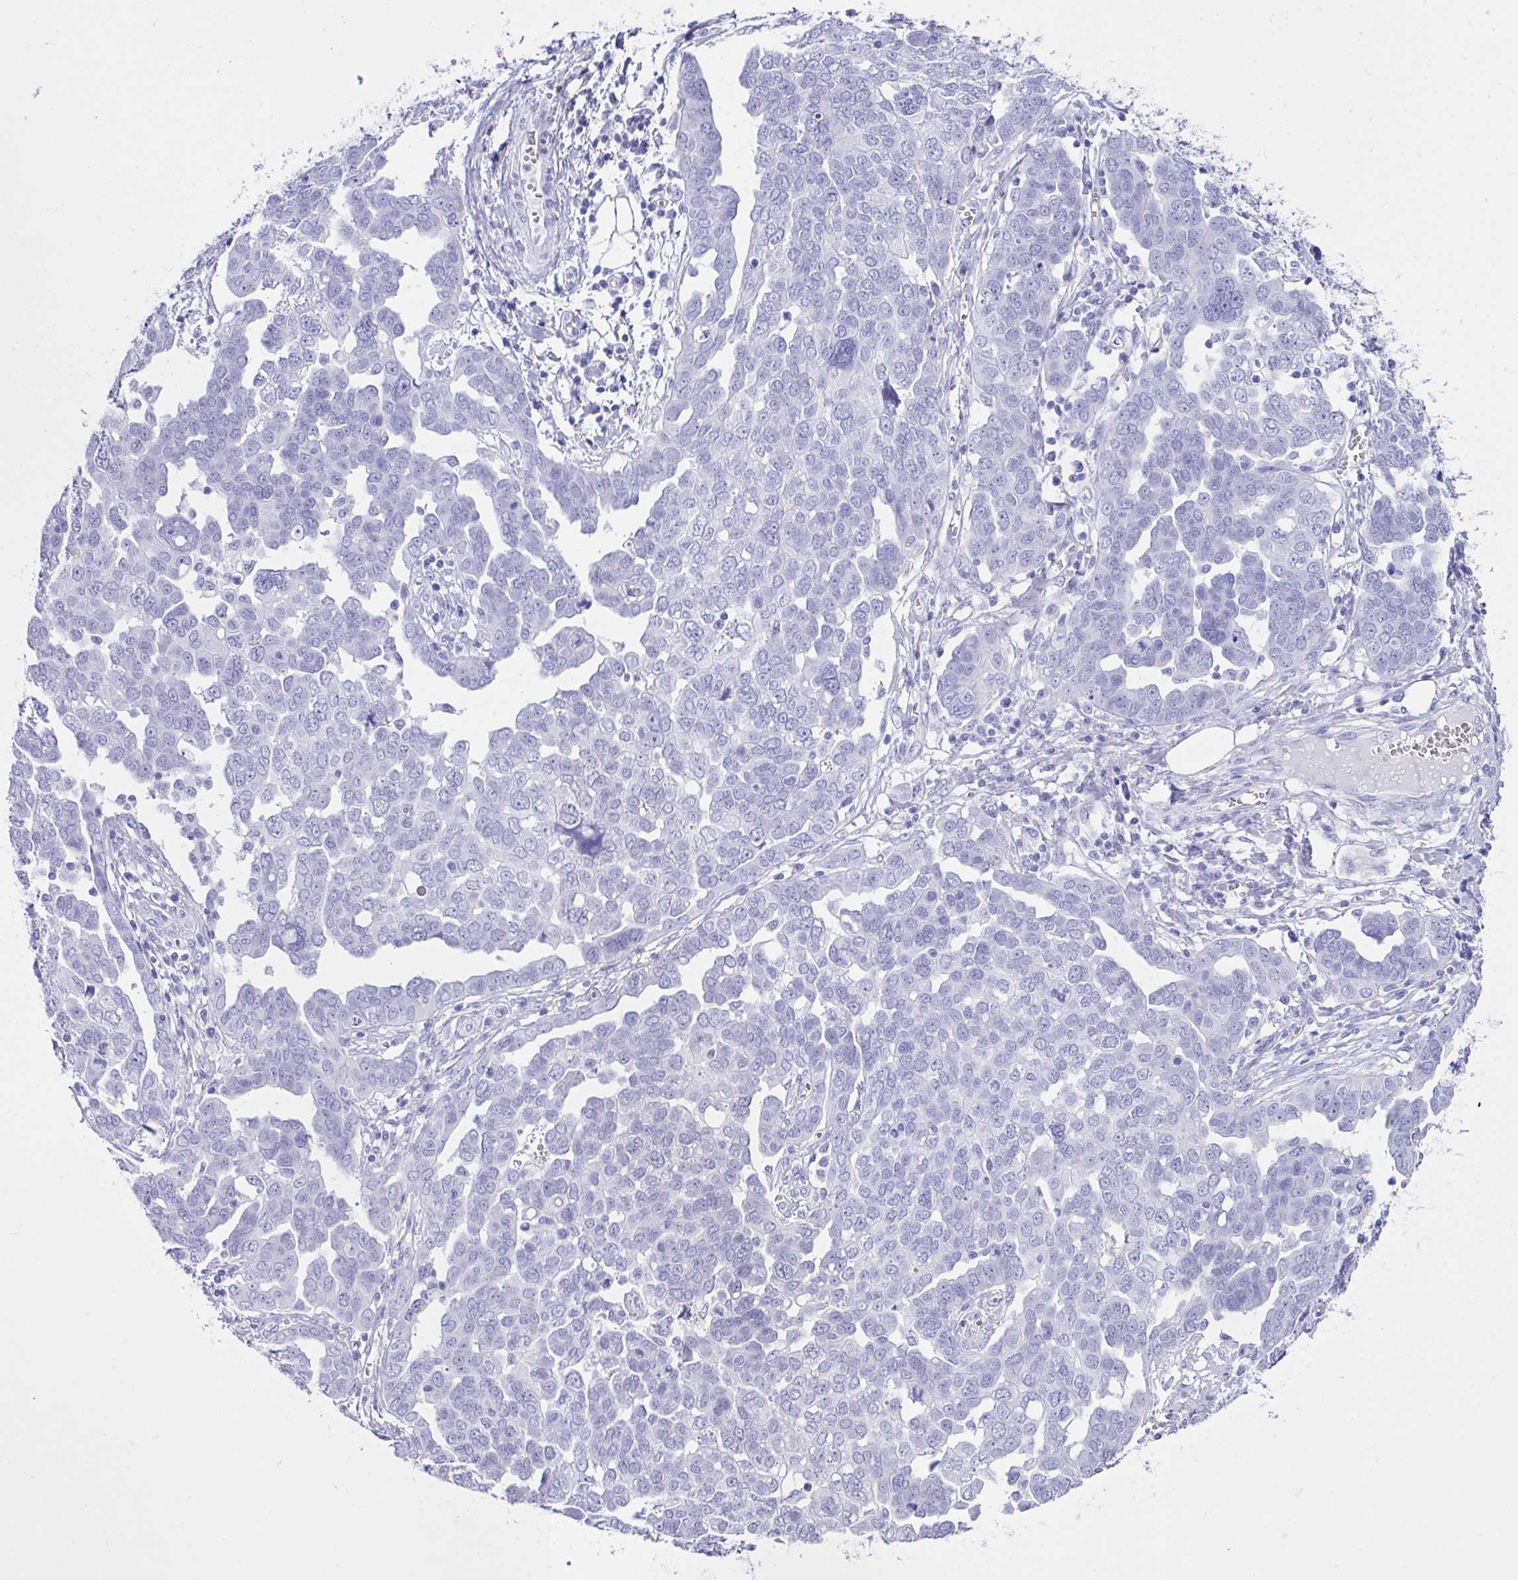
{"staining": {"intensity": "negative", "quantity": "none", "location": "none"}, "tissue": "ovarian cancer", "cell_type": "Tumor cells", "image_type": "cancer", "snomed": [{"axis": "morphology", "description": "Cystadenocarcinoma, serous, NOS"}, {"axis": "topography", "description": "Ovary"}], "caption": "This is an immunohistochemistry photomicrograph of human ovarian serous cystadenocarcinoma. There is no expression in tumor cells.", "gene": "LGALS4", "patient": {"sex": "female", "age": 59}}